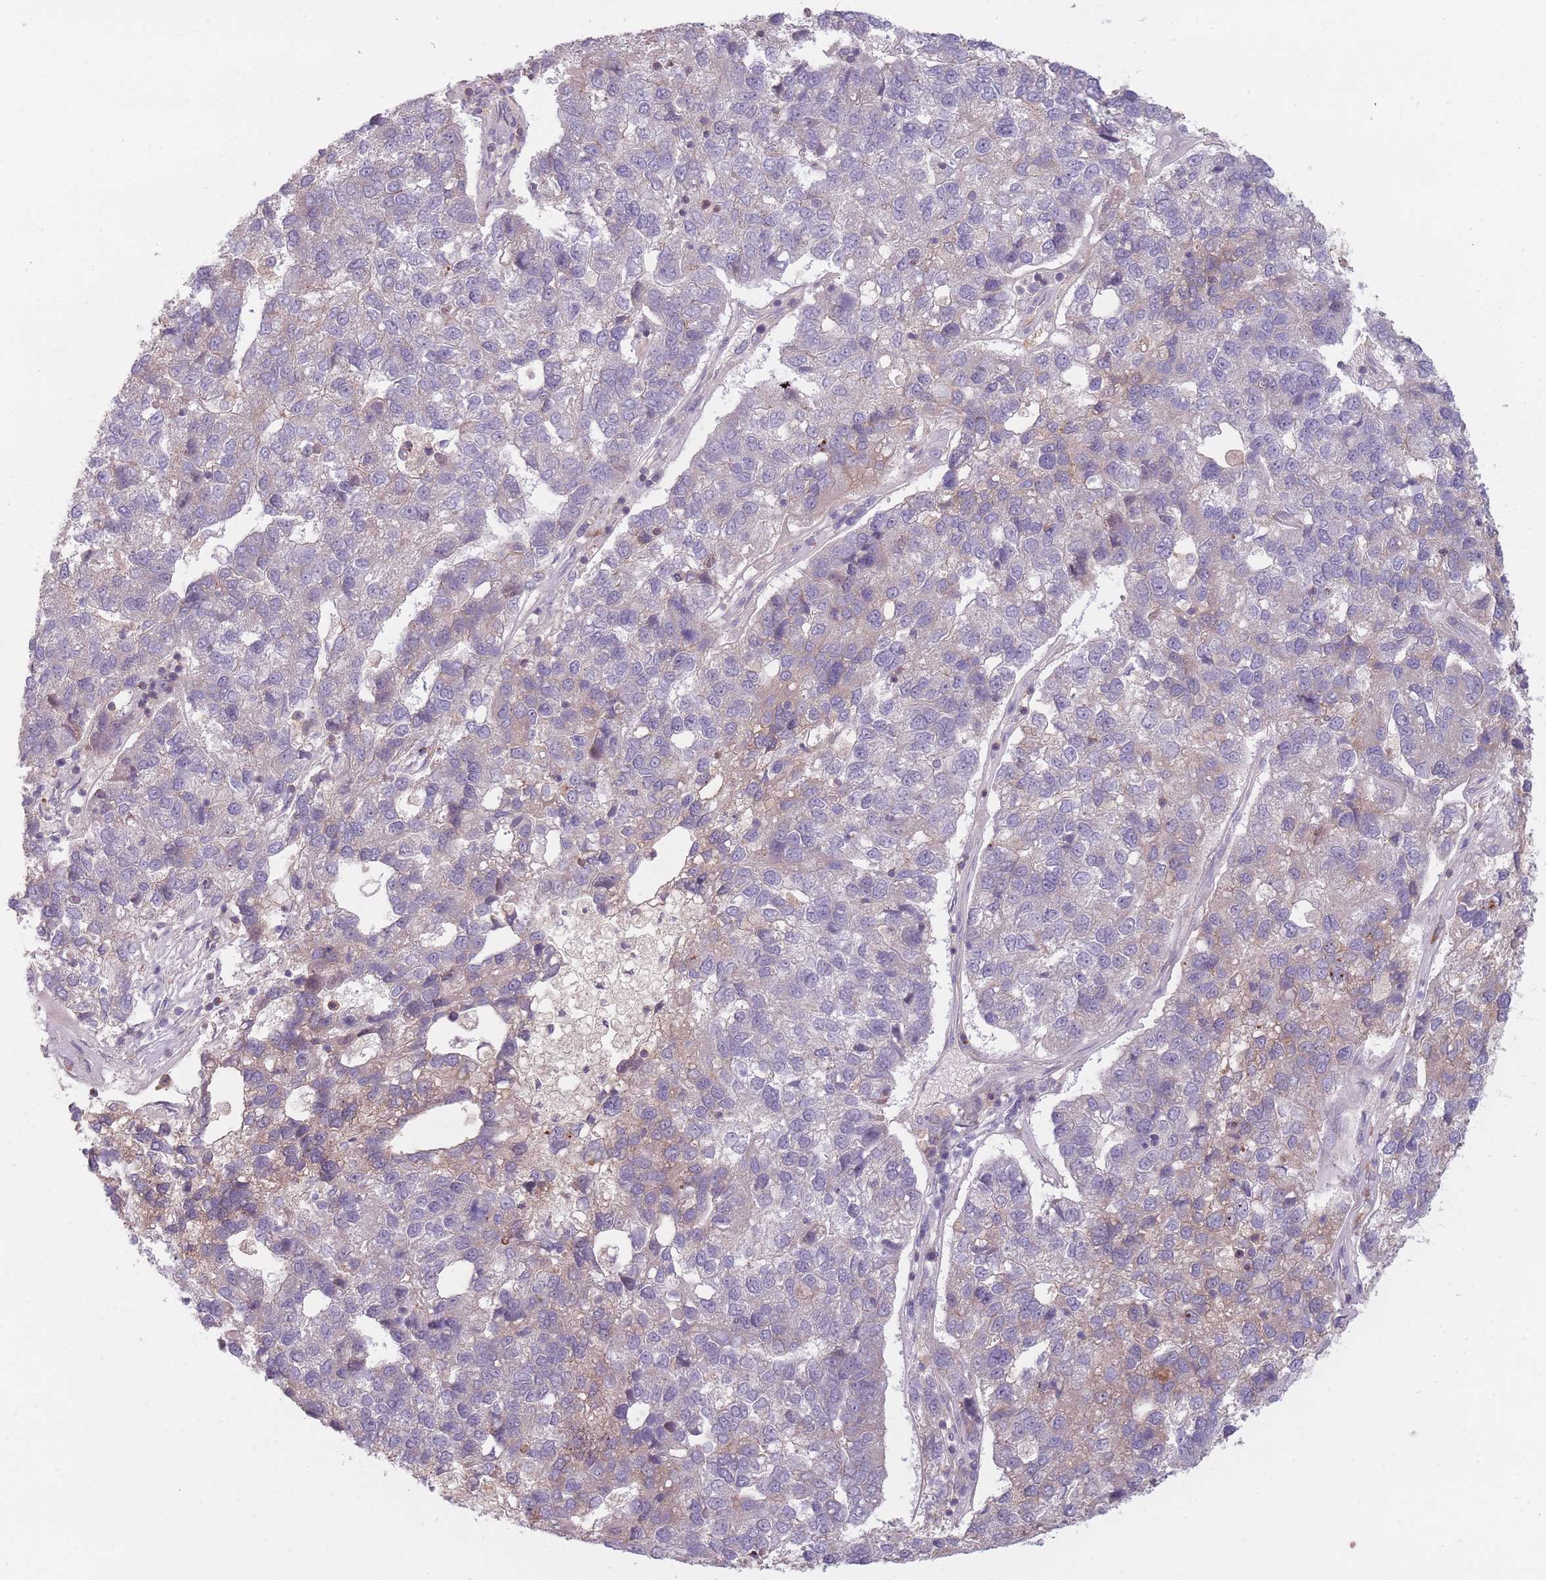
{"staining": {"intensity": "negative", "quantity": "none", "location": "none"}, "tissue": "pancreatic cancer", "cell_type": "Tumor cells", "image_type": "cancer", "snomed": [{"axis": "morphology", "description": "Adenocarcinoma, NOS"}, {"axis": "topography", "description": "Pancreas"}], "caption": "High power microscopy histopathology image of an immunohistochemistry (IHC) photomicrograph of pancreatic adenocarcinoma, revealing no significant expression in tumor cells.", "gene": "NT5DC2", "patient": {"sex": "female", "age": 61}}